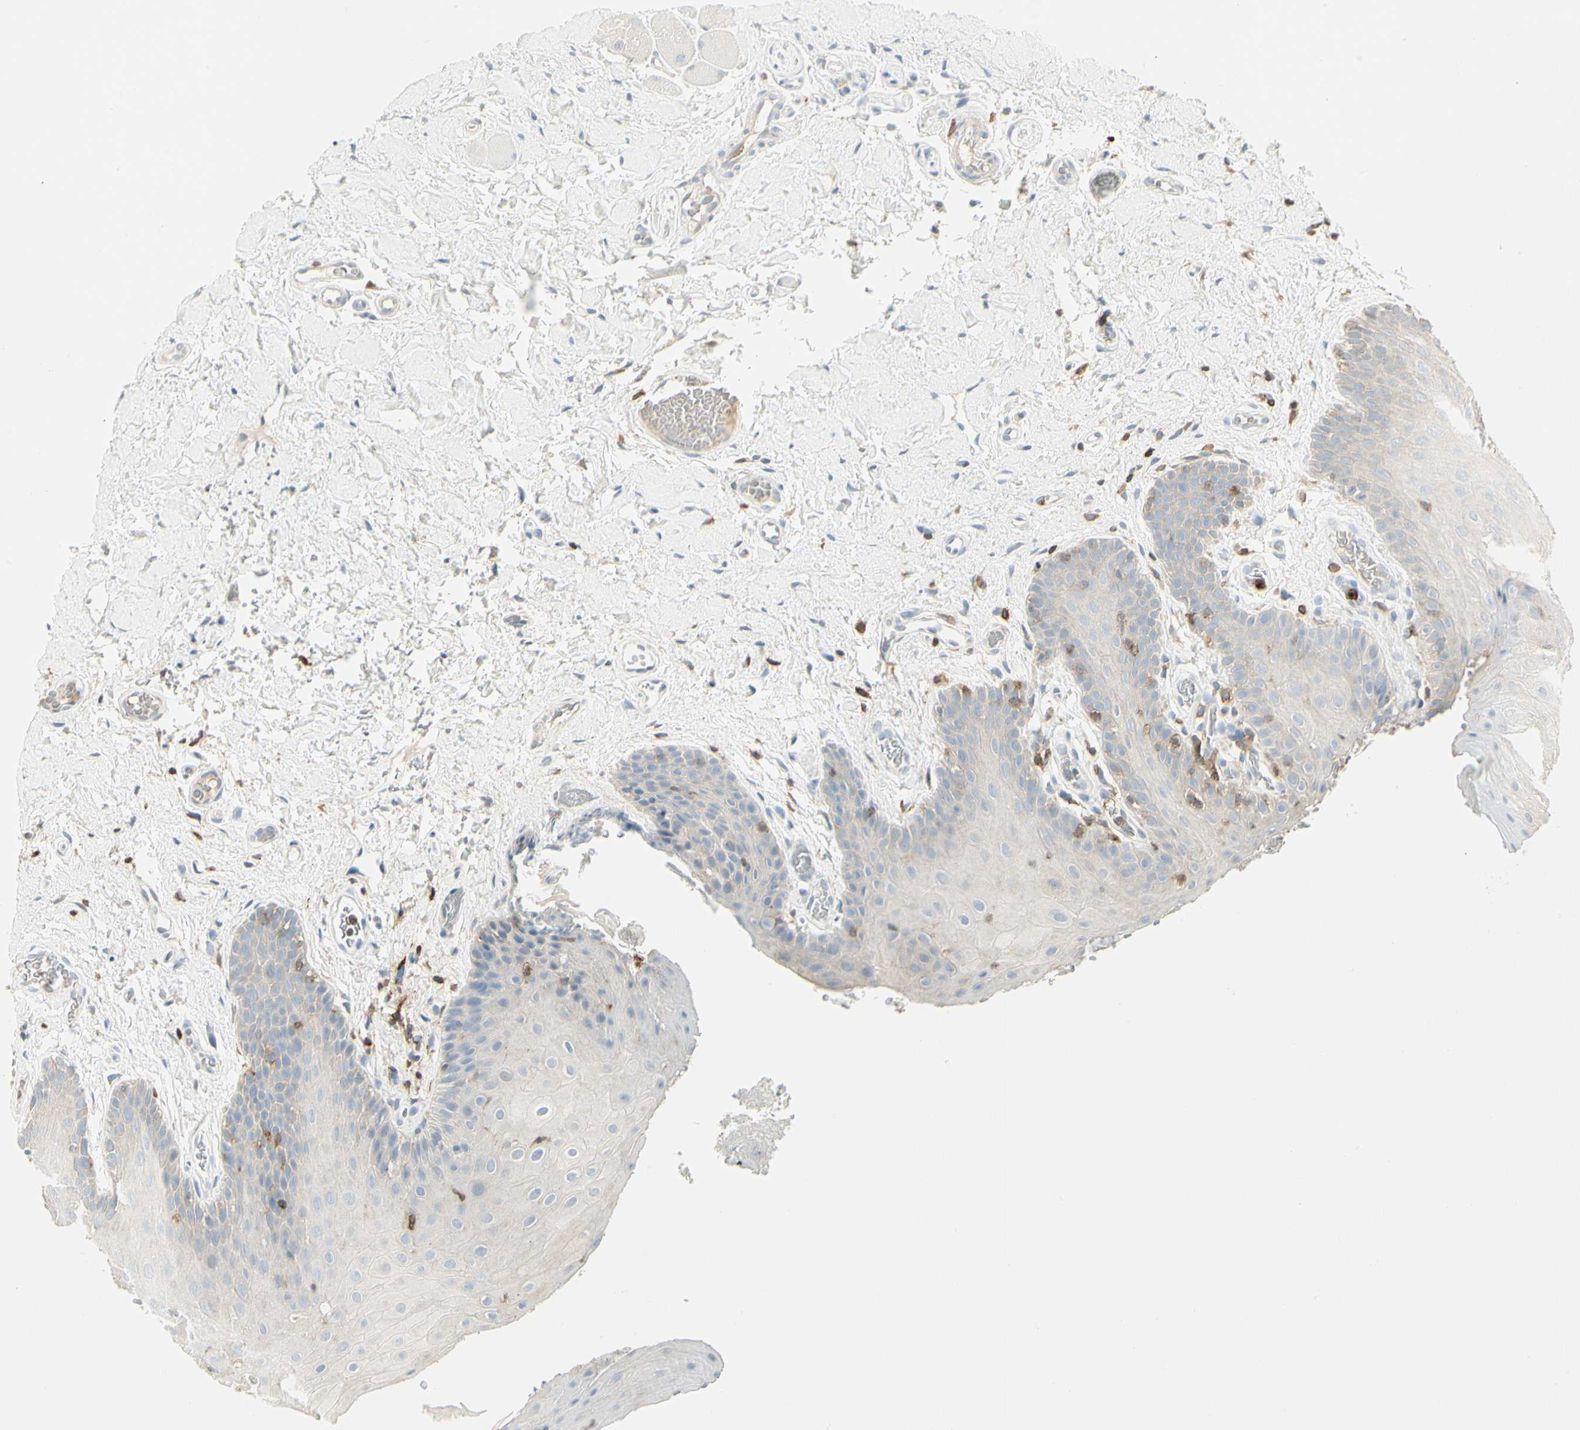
{"staining": {"intensity": "weak", "quantity": "<25%", "location": "cytoplasmic/membranous"}, "tissue": "oral mucosa", "cell_type": "Squamous epithelial cells", "image_type": "normal", "snomed": [{"axis": "morphology", "description": "Normal tissue, NOS"}, {"axis": "topography", "description": "Oral tissue"}], "caption": "IHC image of benign oral mucosa stained for a protein (brown), which demonstrates no expression in squamous epithelial cells. (Immunohistochemistry, brightfield microscopy, high magnification).", "gene": "ITGB2", "patient": {"sex": "male", "age": 54}}